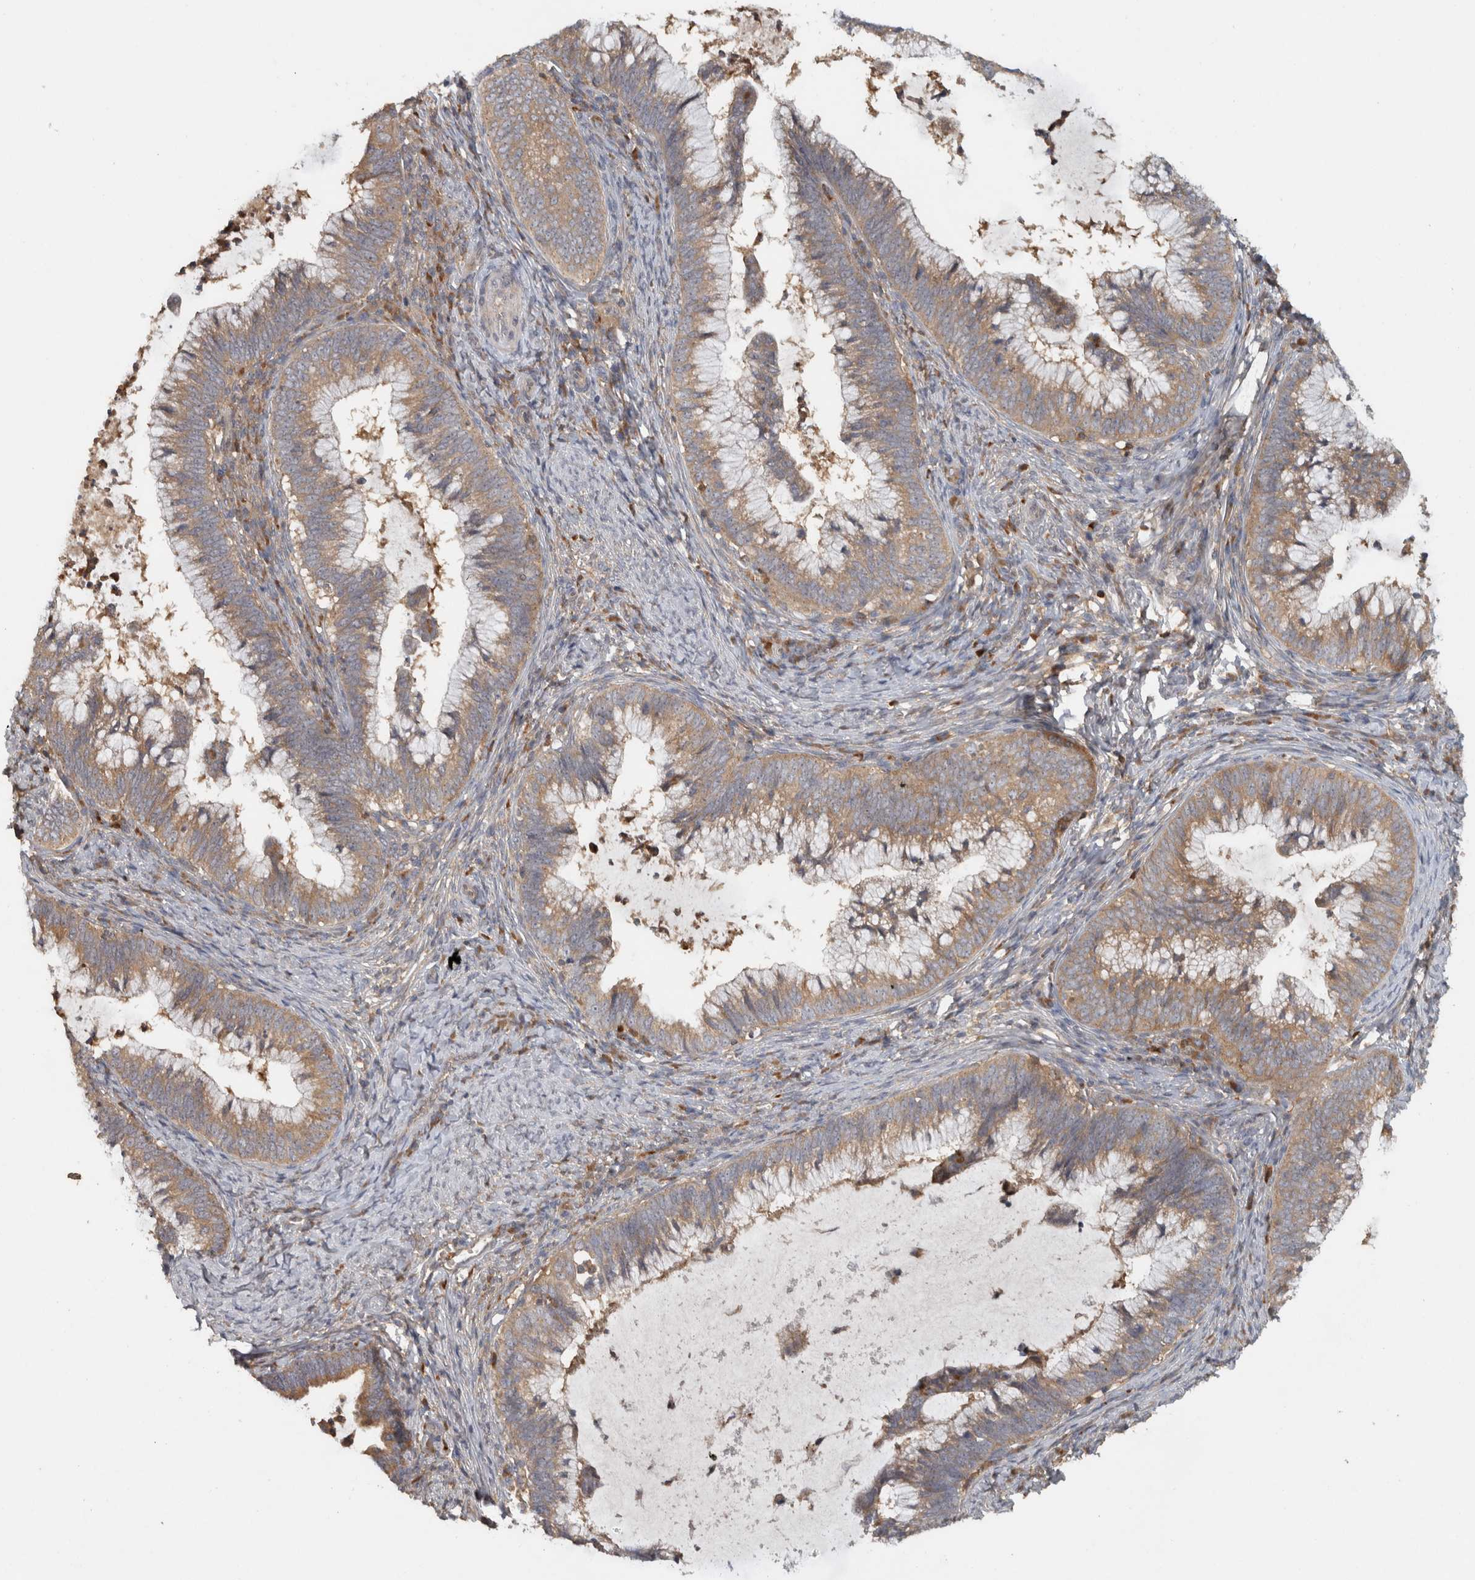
{"staining": {"intensity": "moderate", "quantity": ">75%", "location": "cytoplasmic/membranous"}, "tissue": "cervical cancer", "cell_type": "Tumor cells", "image_type": "cancer", "snomed": [{"axis": "morphology", "description": "Adenocarcinoma, NOS"}, {"axis": "topography", "description": "Cervix"}], "caption": "Cervical cancer tissue demonstrates moderate cytoplasmic/membranous expression in about >75% of tumor cells The staining was performed using DAB (3,3'-diaminobenzidine) to visualize the protein expression in brown, while the nuclei were stained in blue with hematoxylin (Magnification: 20x).", "gene": "VEPH1", "patient": {"sex": "female", "age": 36}}